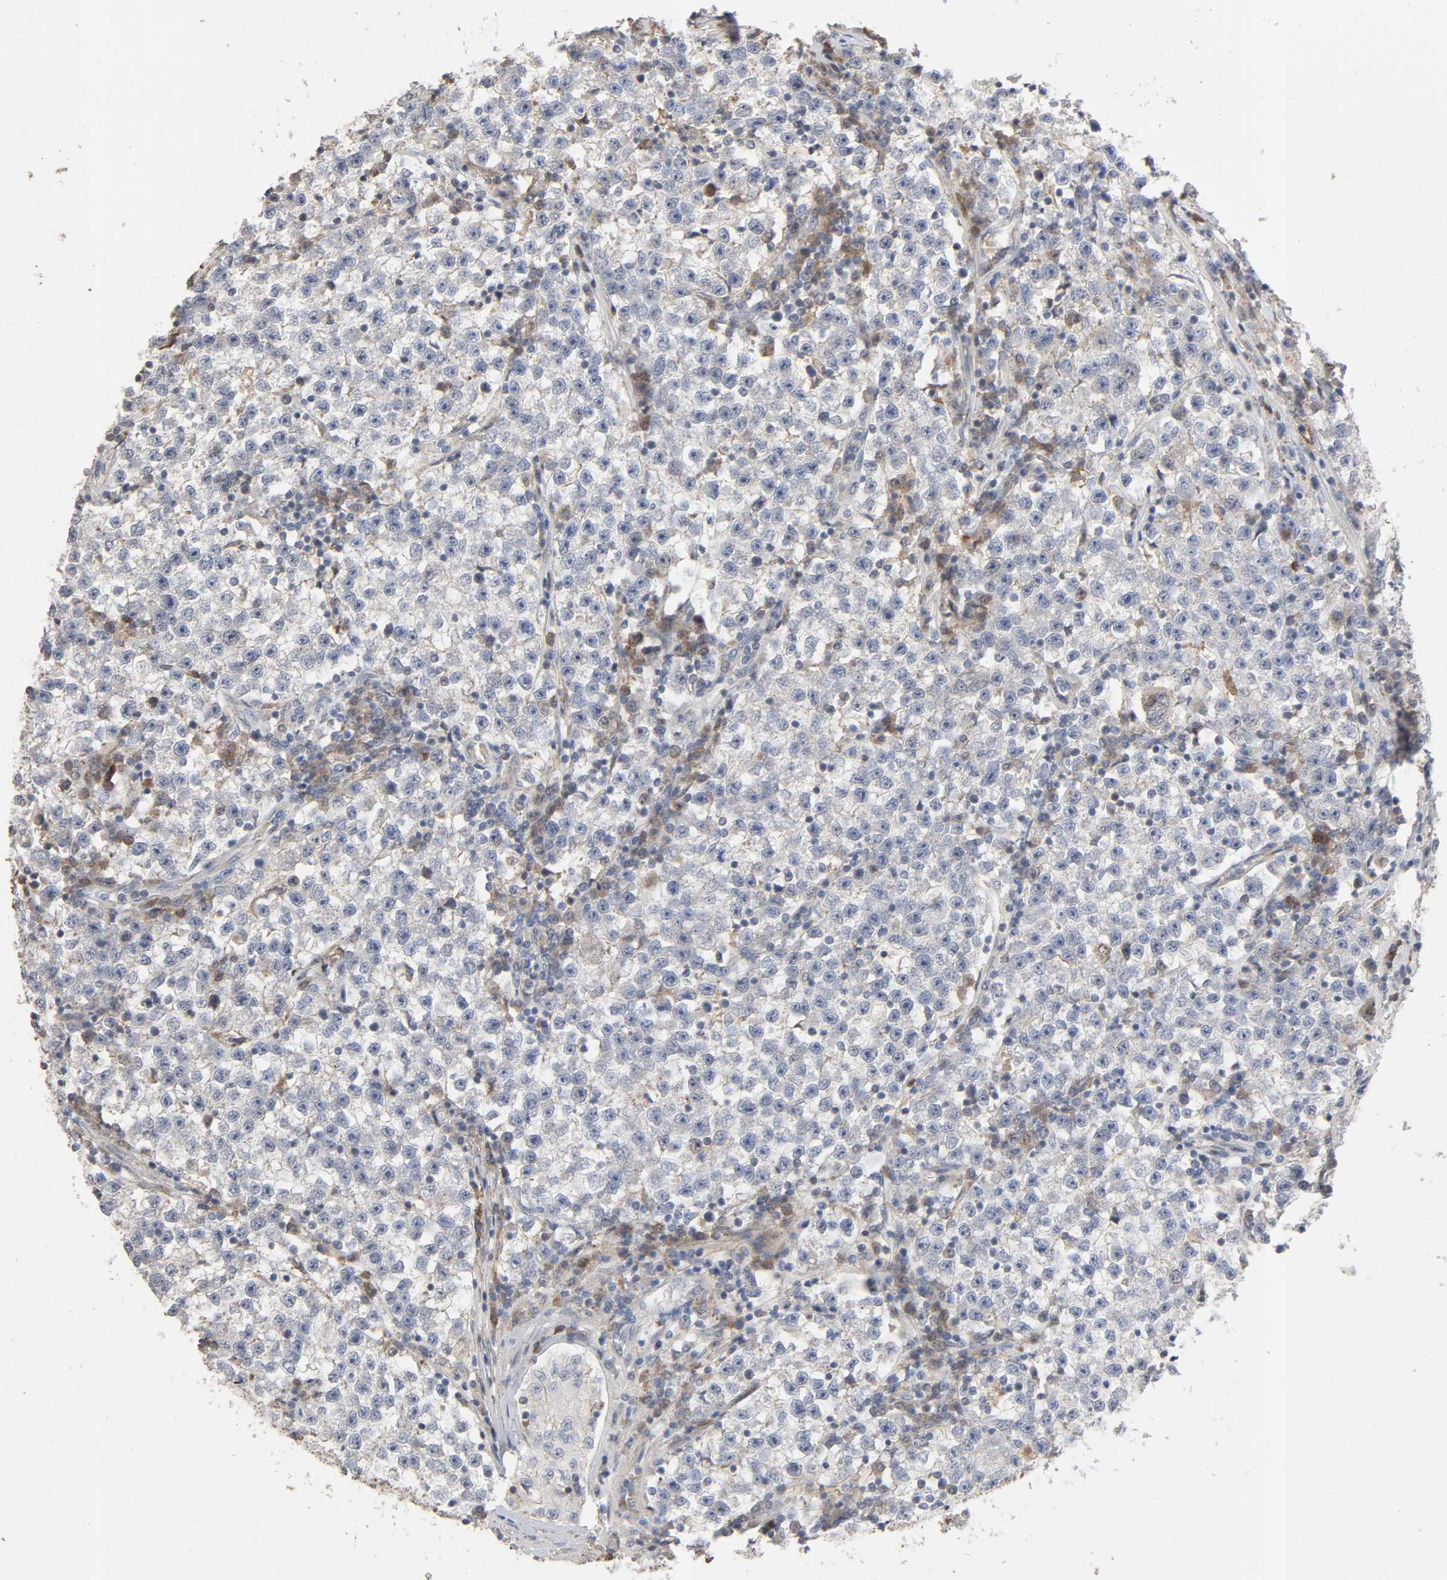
{"staining": {"intensity": "negative", "quantity": "none", "location": "none"}, "tissue": "testis cancer", "cell_type": "Tumor cells", "image_type": "cancer", "snomed": [{"axis": "morphology", "description": "Seminoma, NOS"}, {"axis": "topography", "description": "Testis"}], "caption": "IHC histopathology image of neoplastic tissue: human seminoma (testis) stained with DAB demonstrates no significant protein staining in tumor cells.", "gene": "CDK6", "patient": {"sex": "male", "age": 22}}